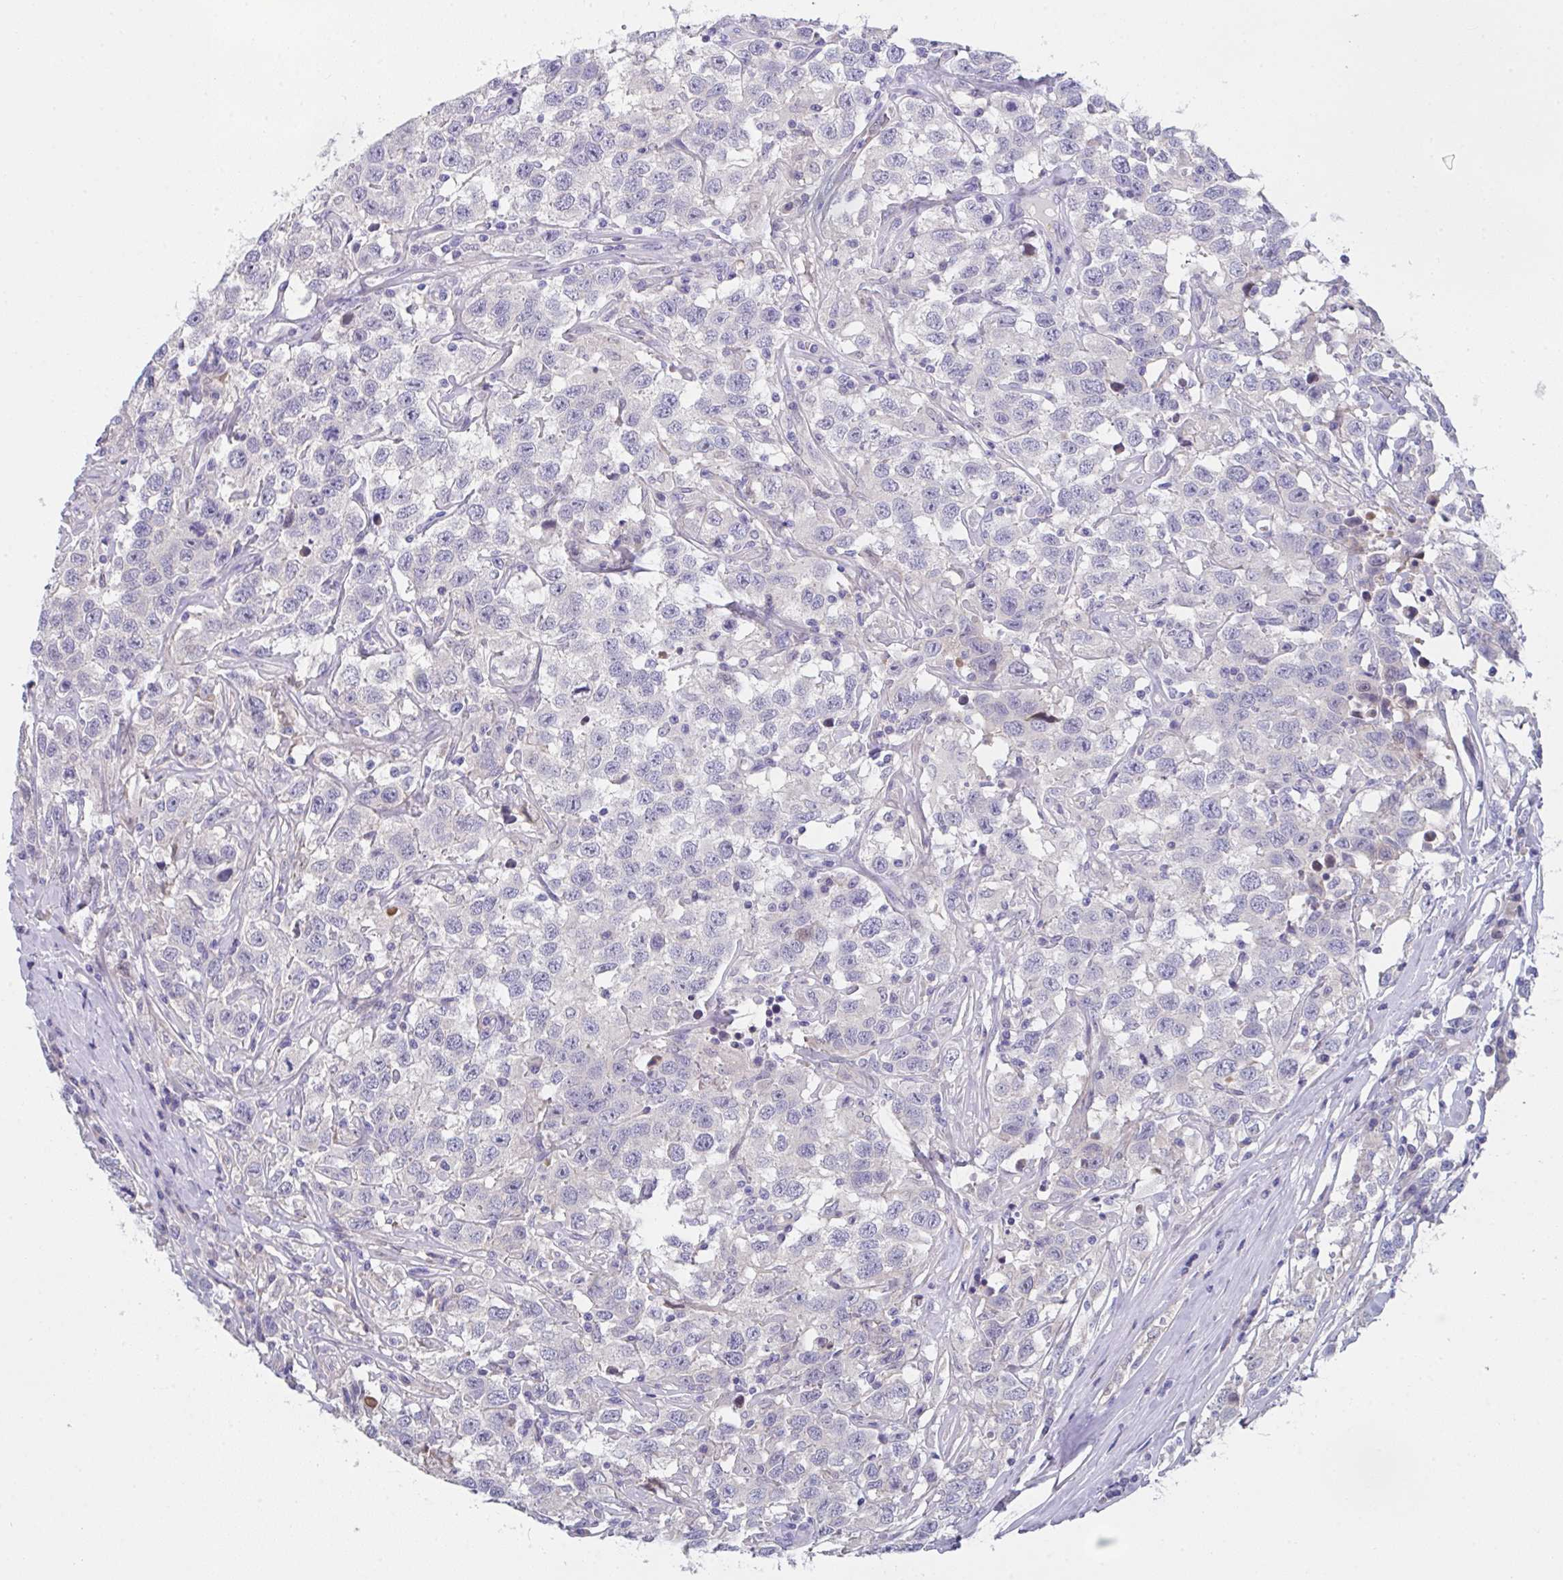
{"staining": {"intensity": "negative", "quantity": "none", "location": "none"}, "tissue": "testis cancer", "cell_type": "Tumor cells", "image_type": "cancer", "snomed": [{"axis": "morphology", "description": "Seminoma, NOS"}, {"axis": "topography", "description": "Testis"}], "caption": "High magnification brightfield microscopy of testis seminoma stained with DAB (3,3'-diaminobenzidine) (brown) and counterstained with hematoxylin (blue): tumor cells show no significant expression.", "gene": "FBXO47", "patient": {"sex": "male", "age": 41}}